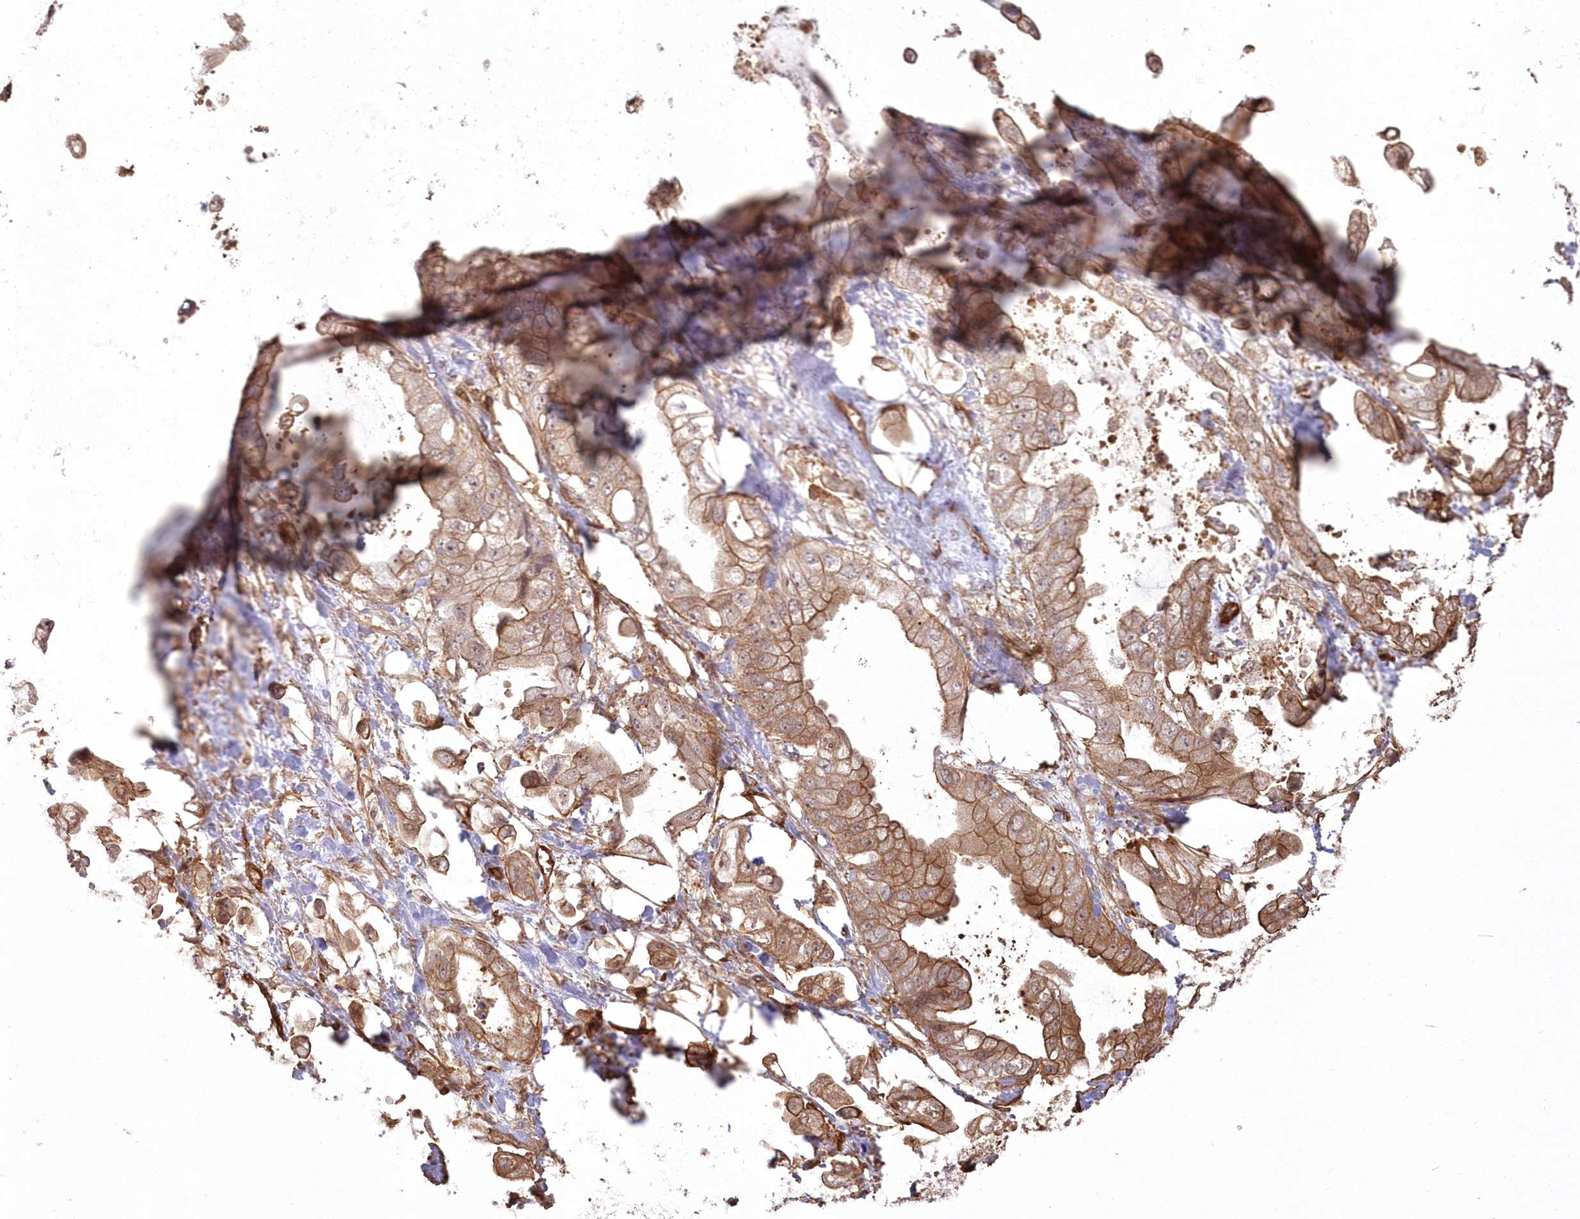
{"staining": {"intensity": "moderate", "quantity": ">75%", "location": "cytoplasmic/membranous"}, "tissue": "stomach cancer", "cell_type": "Tumor cells", "image_type": "cancer", "snomed": [{"axis": "morphology", "description": "Adenocarcinoma, NOS"}, {"axis": "topography", "description": "Stomach"}], "caption": "IHC micrograph of neoplastic tissue: human stomach adenocarcinoma stained using immunohistochemistry (IHC) demonstrates medium levels of moderate protein expression localized specifically in the cytoplasmic/membranous of tumor cells, appearing as a cytoplasmic/membranous brown color.", "gene": "RGCC", "patient": {"sex": "male", "age": 62}}